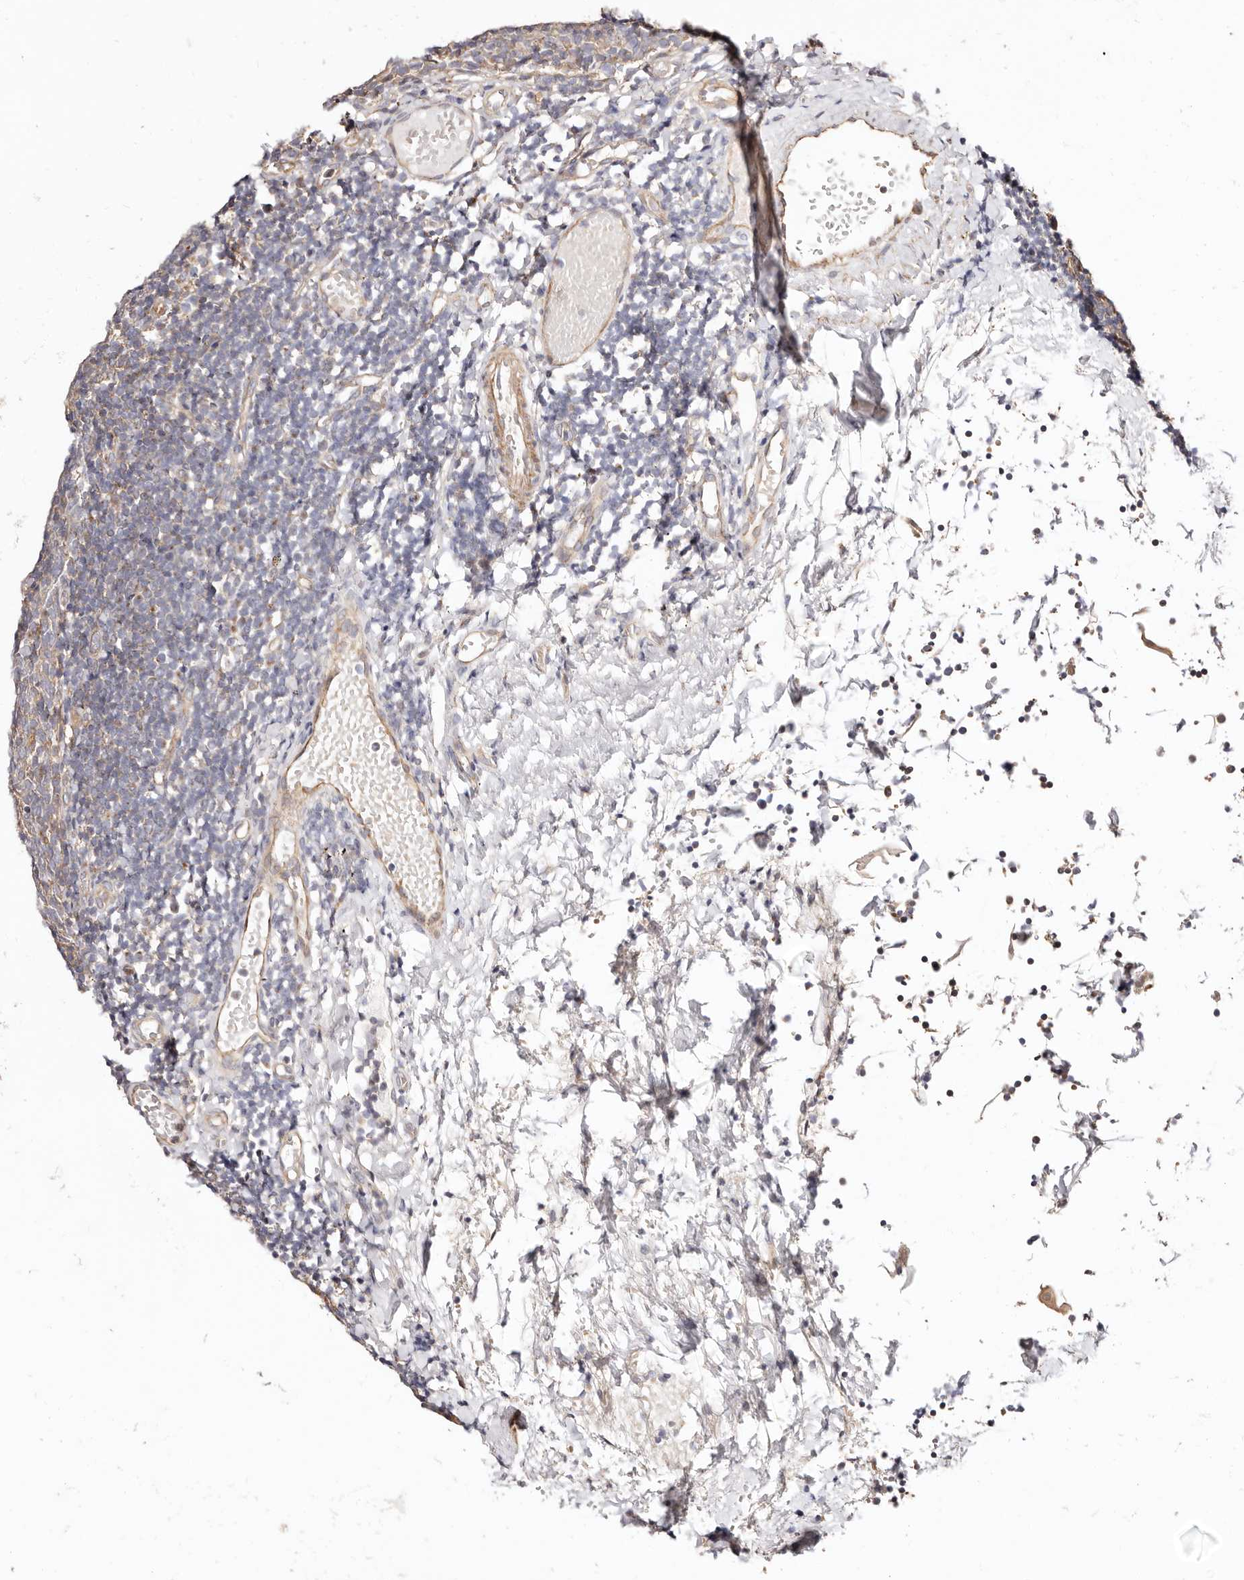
{"staining": {"intensity": "weak", "quantity": "25%-75%", "location": "cytoplasmic/membranous"}, "tissue": "tonsil", "cell_type": "Non-germinal center cells", "image_type": "normal", "snomed": [{"axis": "morphology", "description": "Normal tissue, NOS"}, {"axis": "topography", "description": "Tonsil"}], "caption": "A high-resolution histopathology image shows immunohistochemistry staining of unremarkable tonsil, which displays weak cytoplasmic/membranous staining in approximately 25%-75% of non-germinal center cells.", "gene": "MAPK1", "patient": {"sex": "female", "age": 19}}